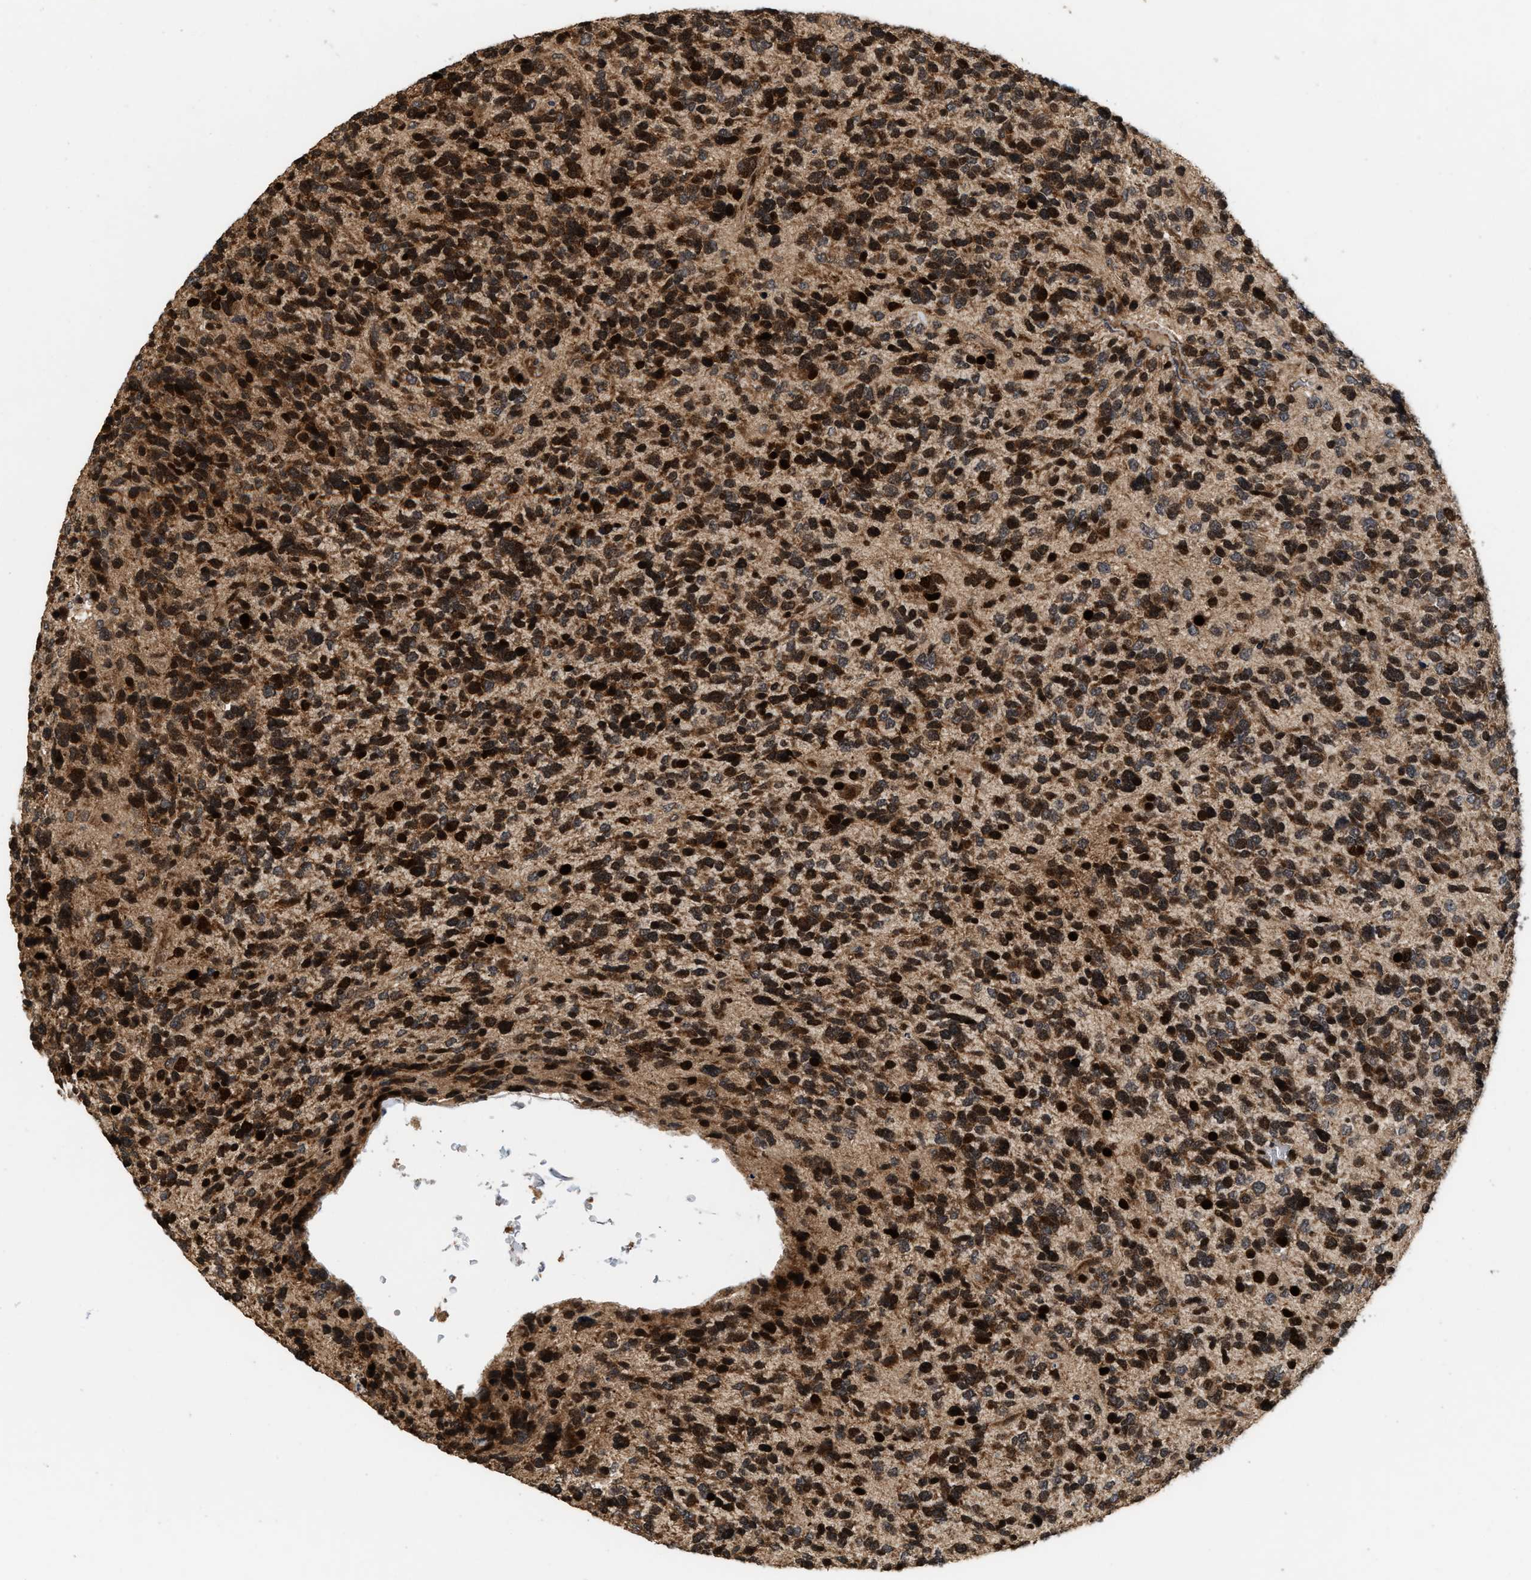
{"staining": {"intensity": "strong", "quantity": ">75%", "location": "cytoplasmic/membranous,nuclear"}, "tissue": "glioma", "cell_type": "Tumor cells", "image_type": "cancer", "snomed": [{"axis": "morphology", "description": "Glioma, malignant, High grade"}, {"axis": "topography", "description": "Brain"}], "caption": "Immunohistochemistry (DAB (3,3'-diaminobenzidine)) staining of glioma displays strong cytoplasmic/membranous and nuclear protein staining in approximately >75% of tumor cells.", "gene": "ELP2", "patient": {"sex": "female", "age": 58}}